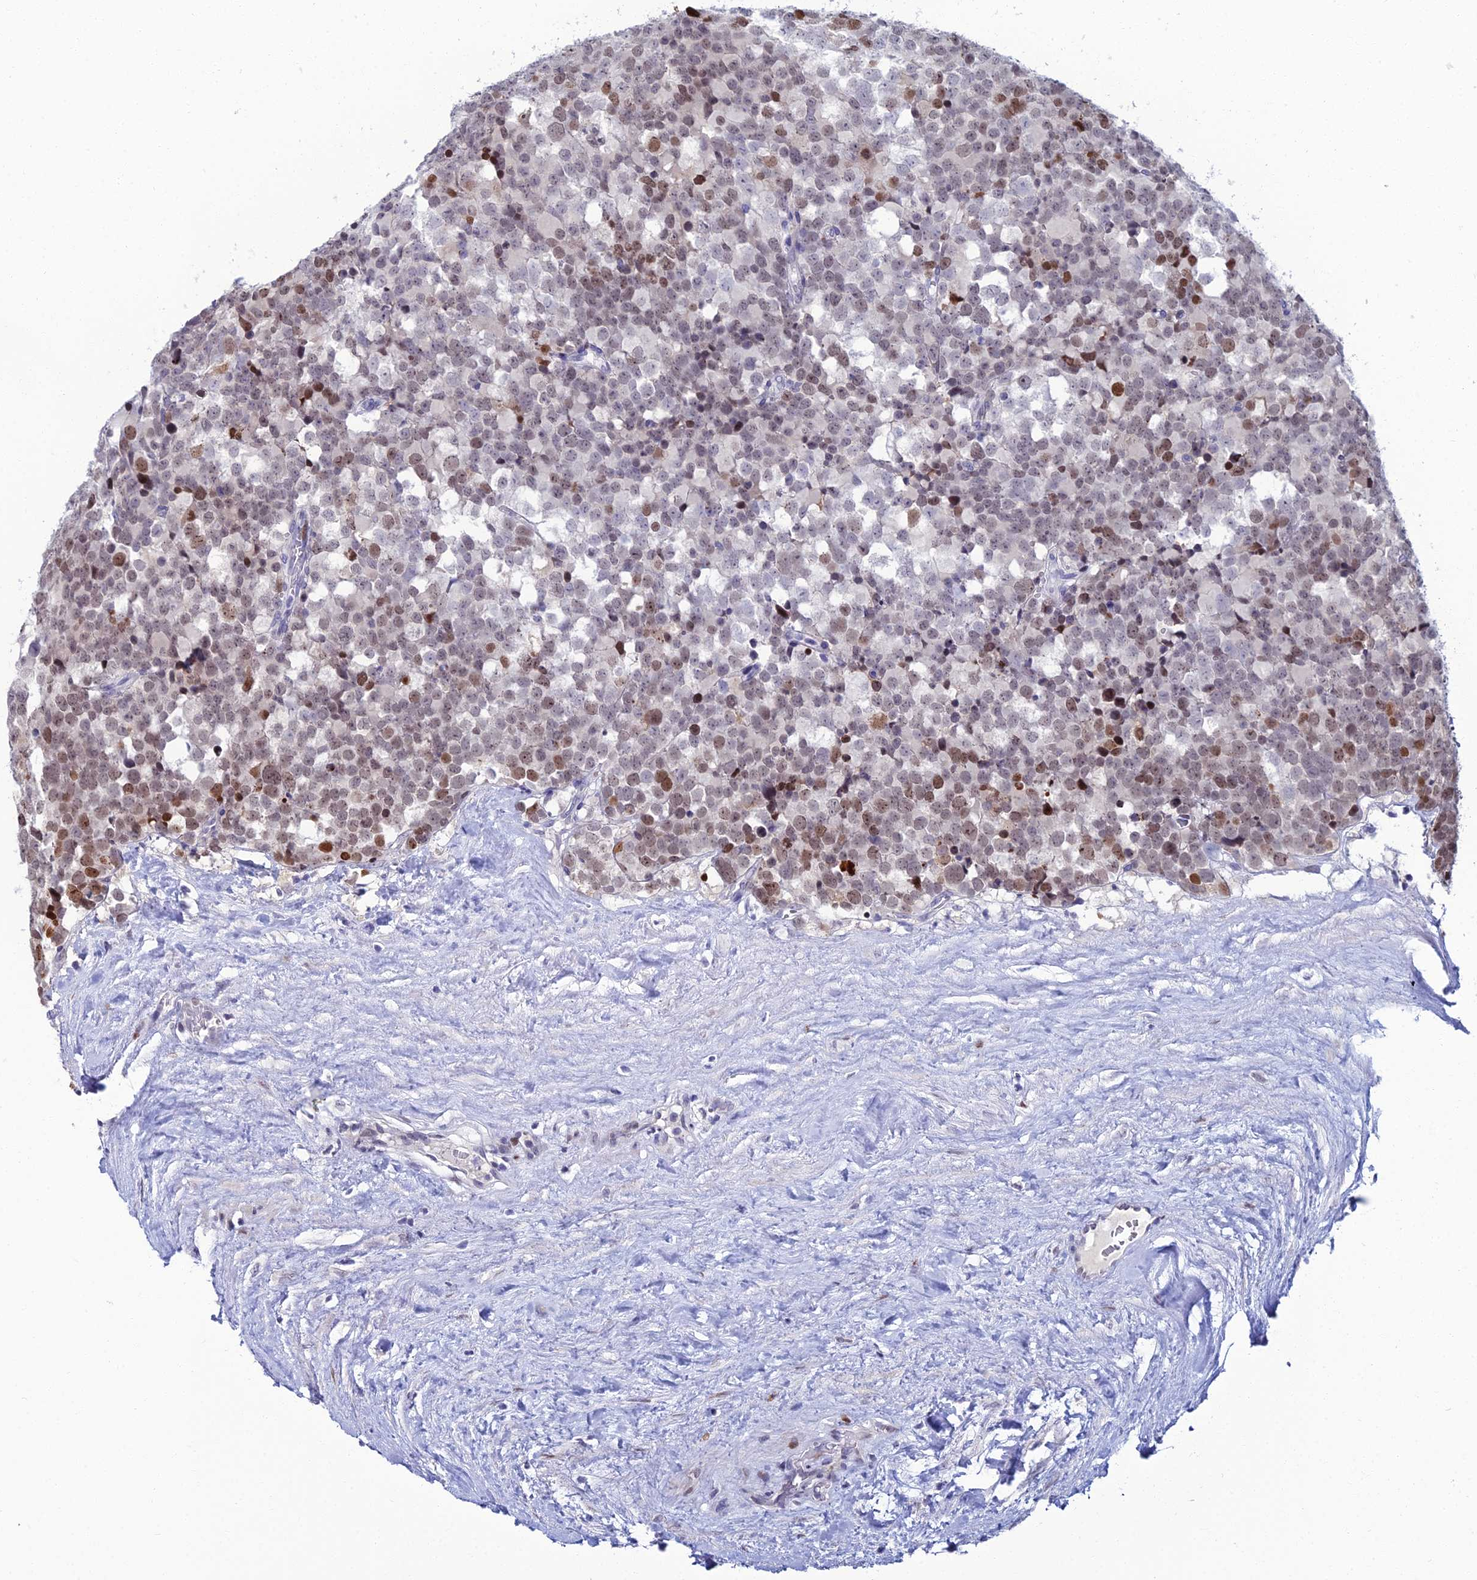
{"staining": {"intensity": "moderate", "quantity": "25%-75%", "location": "nuclear"}, "tissue": "testis cancer", "cell_type": "Tumor cells", "image_type": "cancer", "snomed": [{"axis": "morphology", "description": "Seminoma, NOS"}, {"axis": "topography", "description": "Testis"}], "caption": "Protein analysis of seminoma (testis) tissue reveals moderate nuclear positivity in about 25%-75% of tumor cells.", "gene": "TAF9B", "patient": {"sex": "male", "age": 71}}